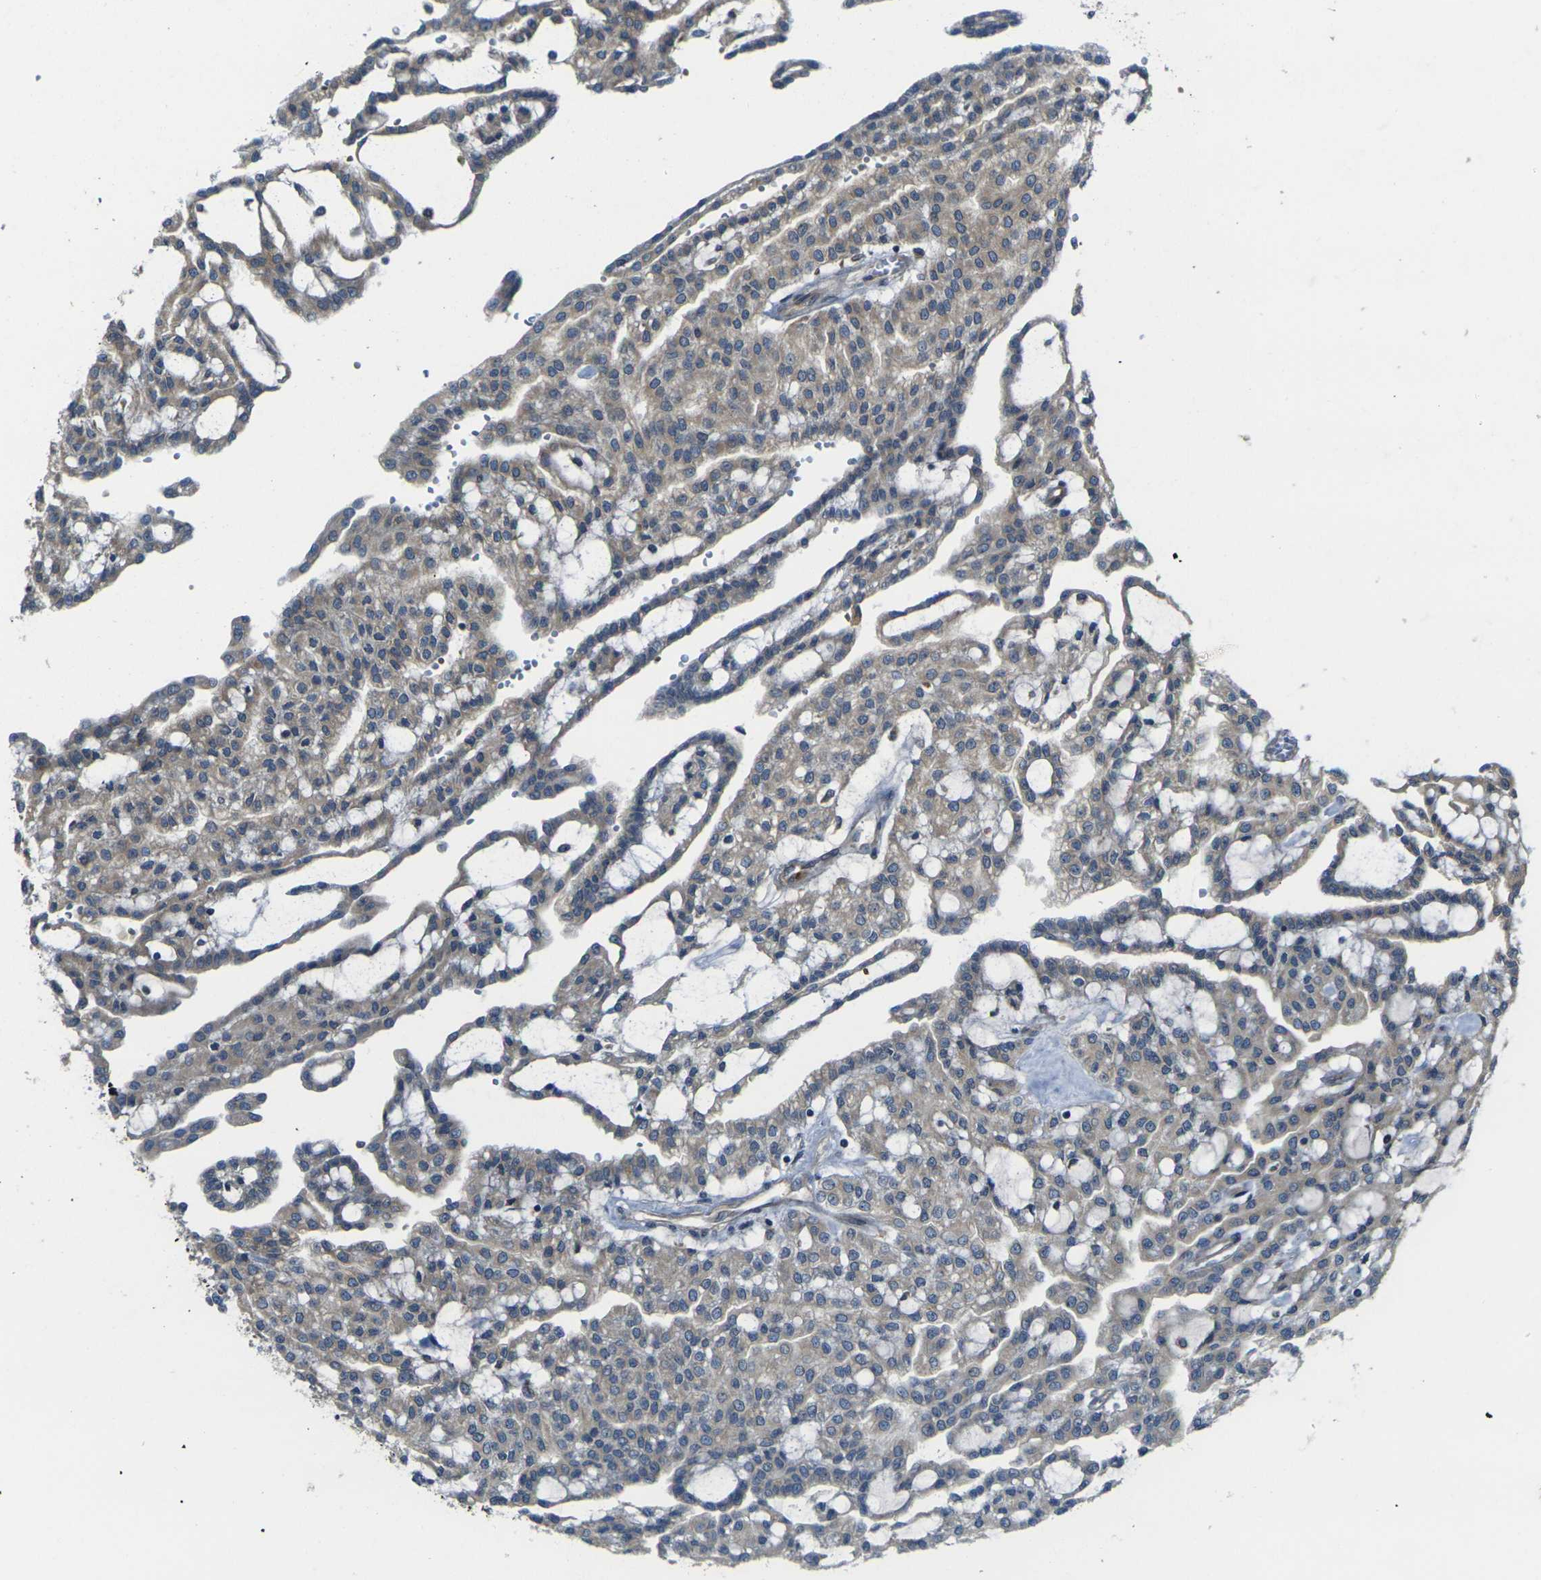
{"staining": {"intensity": "negative", "quantity": "none", "location": "none"}, "tissue": "renal cancer", "cell_type": "Tumor cells", "image_type": "cancer", "snomed": [{"axis": "morphology", "description": "Adenocarcinoma, NOS"}, {"axis": "topography", "description": "Kidney"}], "caption": "The micrograph shows no significant expression in tumor cells of renal cancer (adenocarcinoma). (Brightfield microscopy of DAB (3,3'-diaminobenzidine) IHC at high magnification).", "gene": "FZD1", "patient": {"sex": "male", "age": 63}}